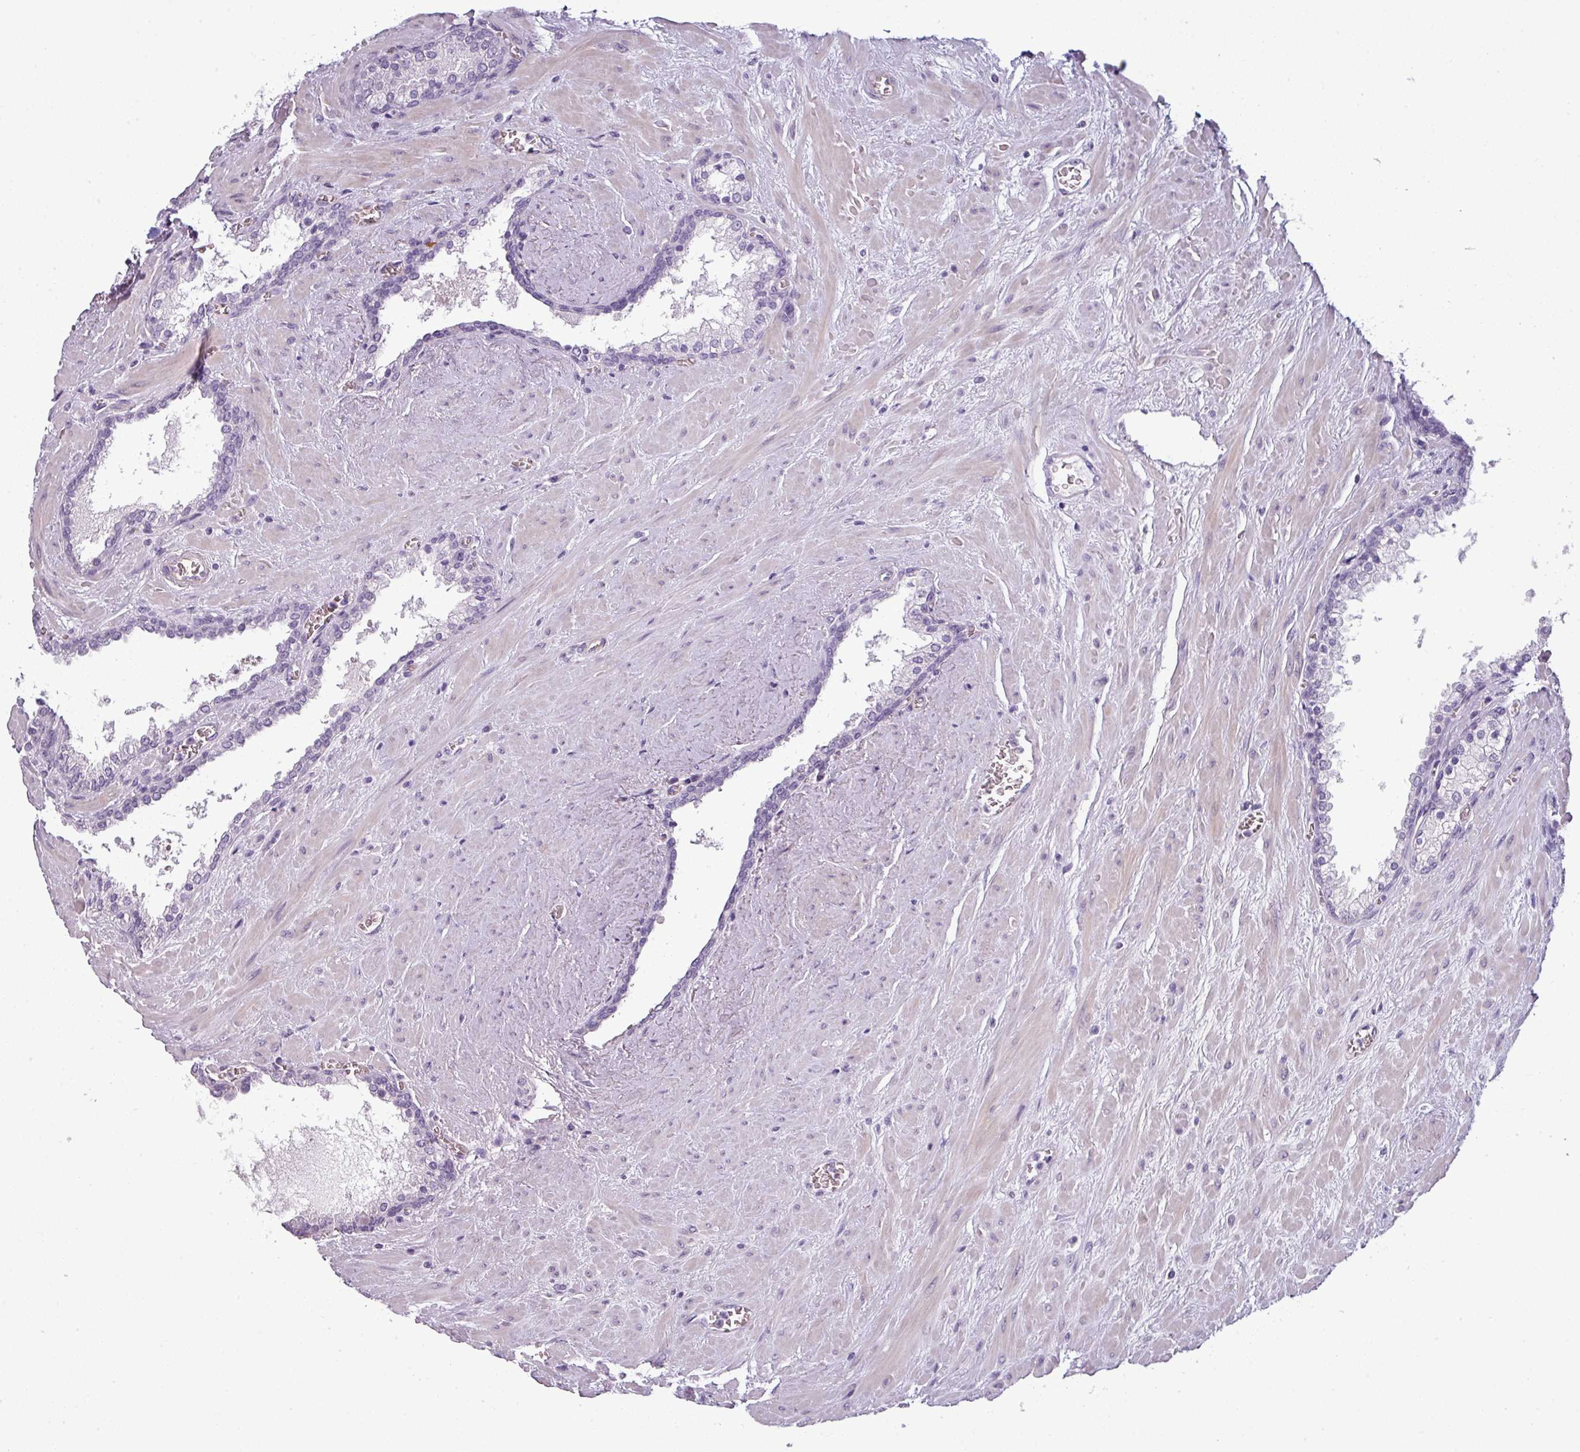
{"staining": {"intensity": "negative", "quantity": "none", "location": "none"}, "tissue": "prostate cancer", "cell_type": "Tumor cells", "image_type": "cancer", "snomed": [{"axis": "morphology", "description": "Adenocarcinoma, High grade"}, {"axis": "topography", "description": "Prostate"}], "caption": "IHC micrograph of human prostate cancer (high-grade adenocarcinoma) stained for a protein (brown), which reveals no positivity in tumor cells.", "gene": "AREL1", "patient": {"sex": "male", "age": 64}}